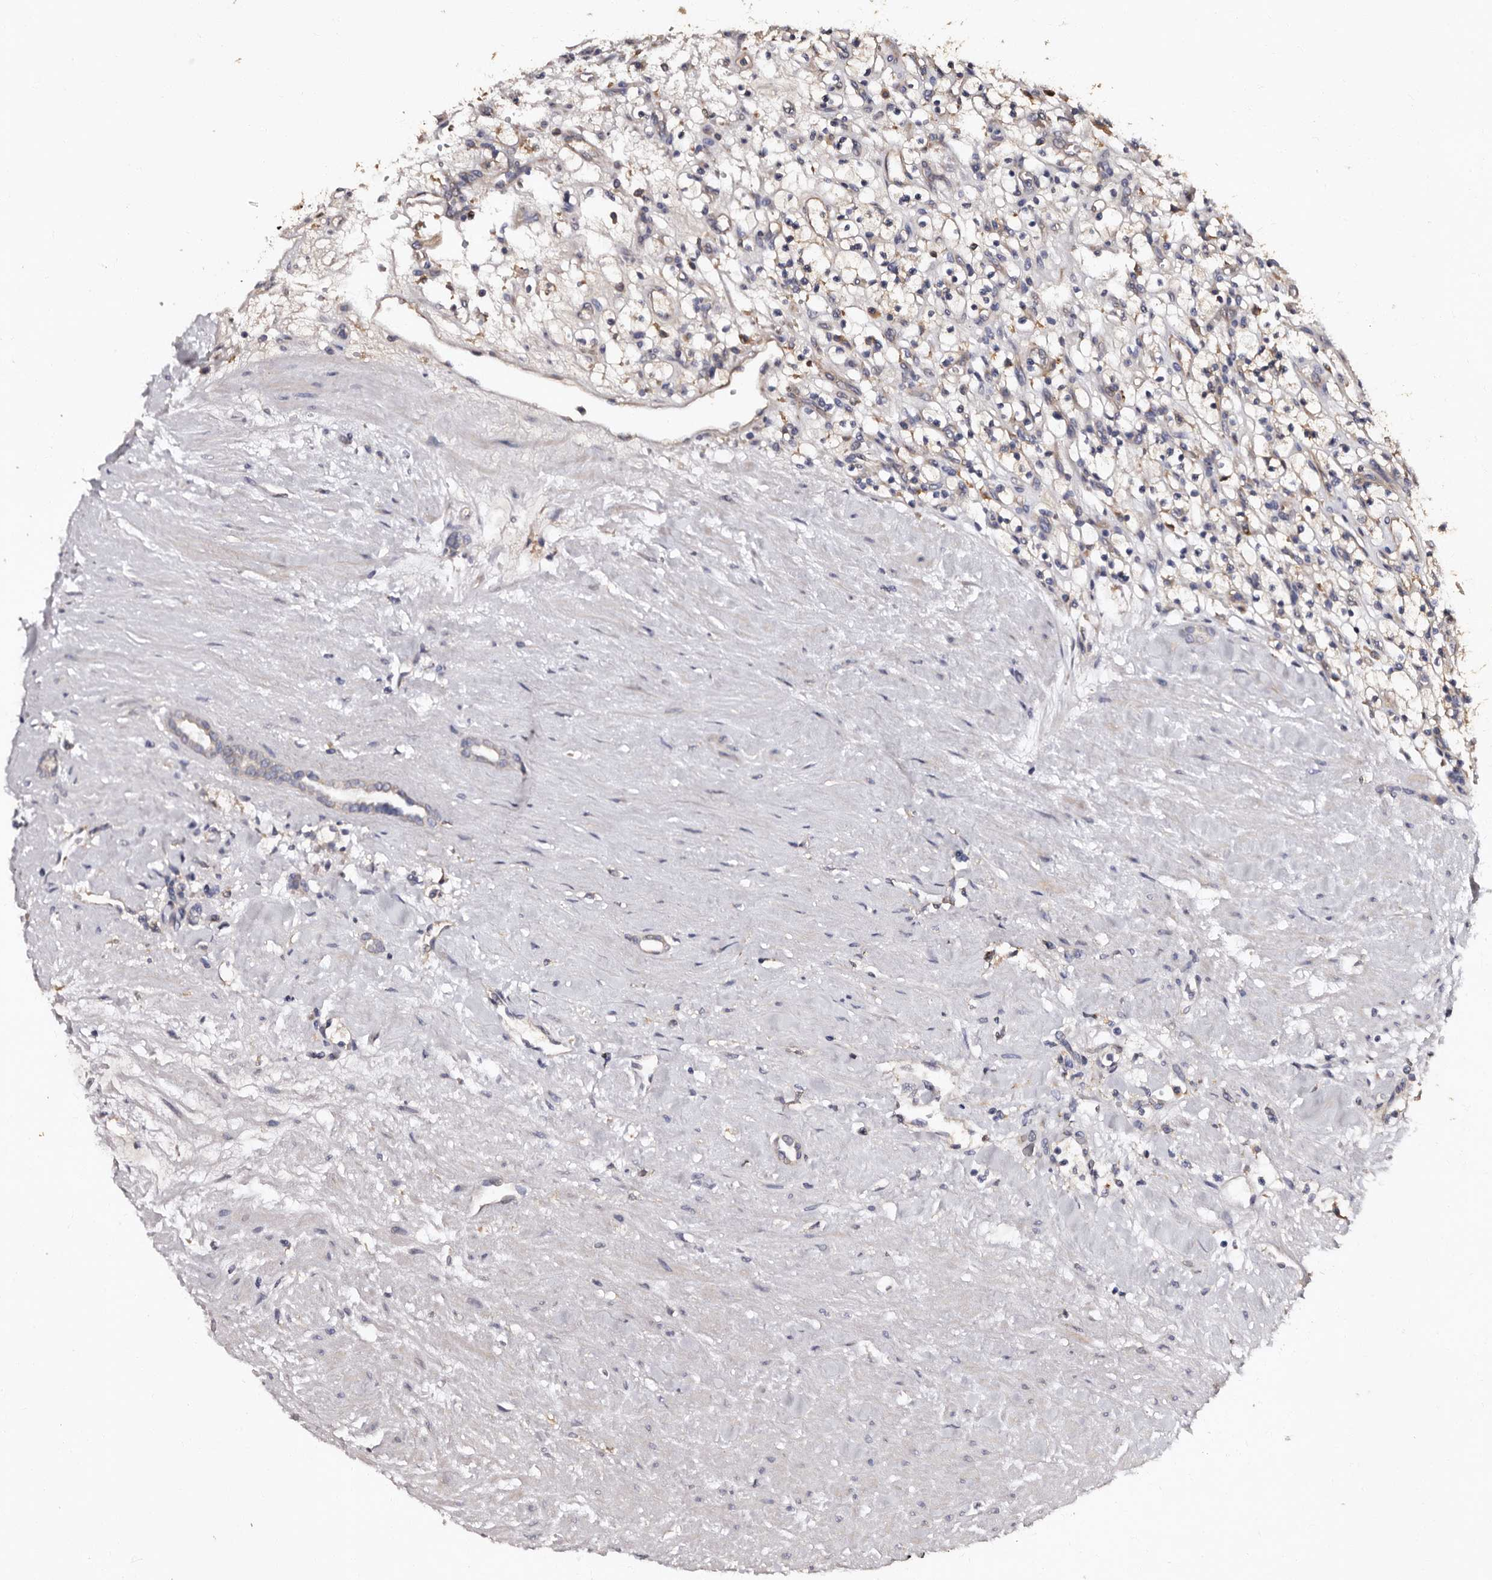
{"staining": {"intensity": "negative", "quantity": "none", "location": "none"}, "tissue": "renal cancer", "cell_type": "Tumor cells", "image_type": "cancer", "snomed": [{"axis": "morphology", "description": "Adenocarcinoma, NOS"}, {"axis": "topography", "description": "Kidney"}], "caption": "Immunohistochemical staining of renal cancer (adenocarcinoma) shows no significant staining in tumor cells.", "gene": "ADCK5", "patient": {"sex": "female", "age": 57}}